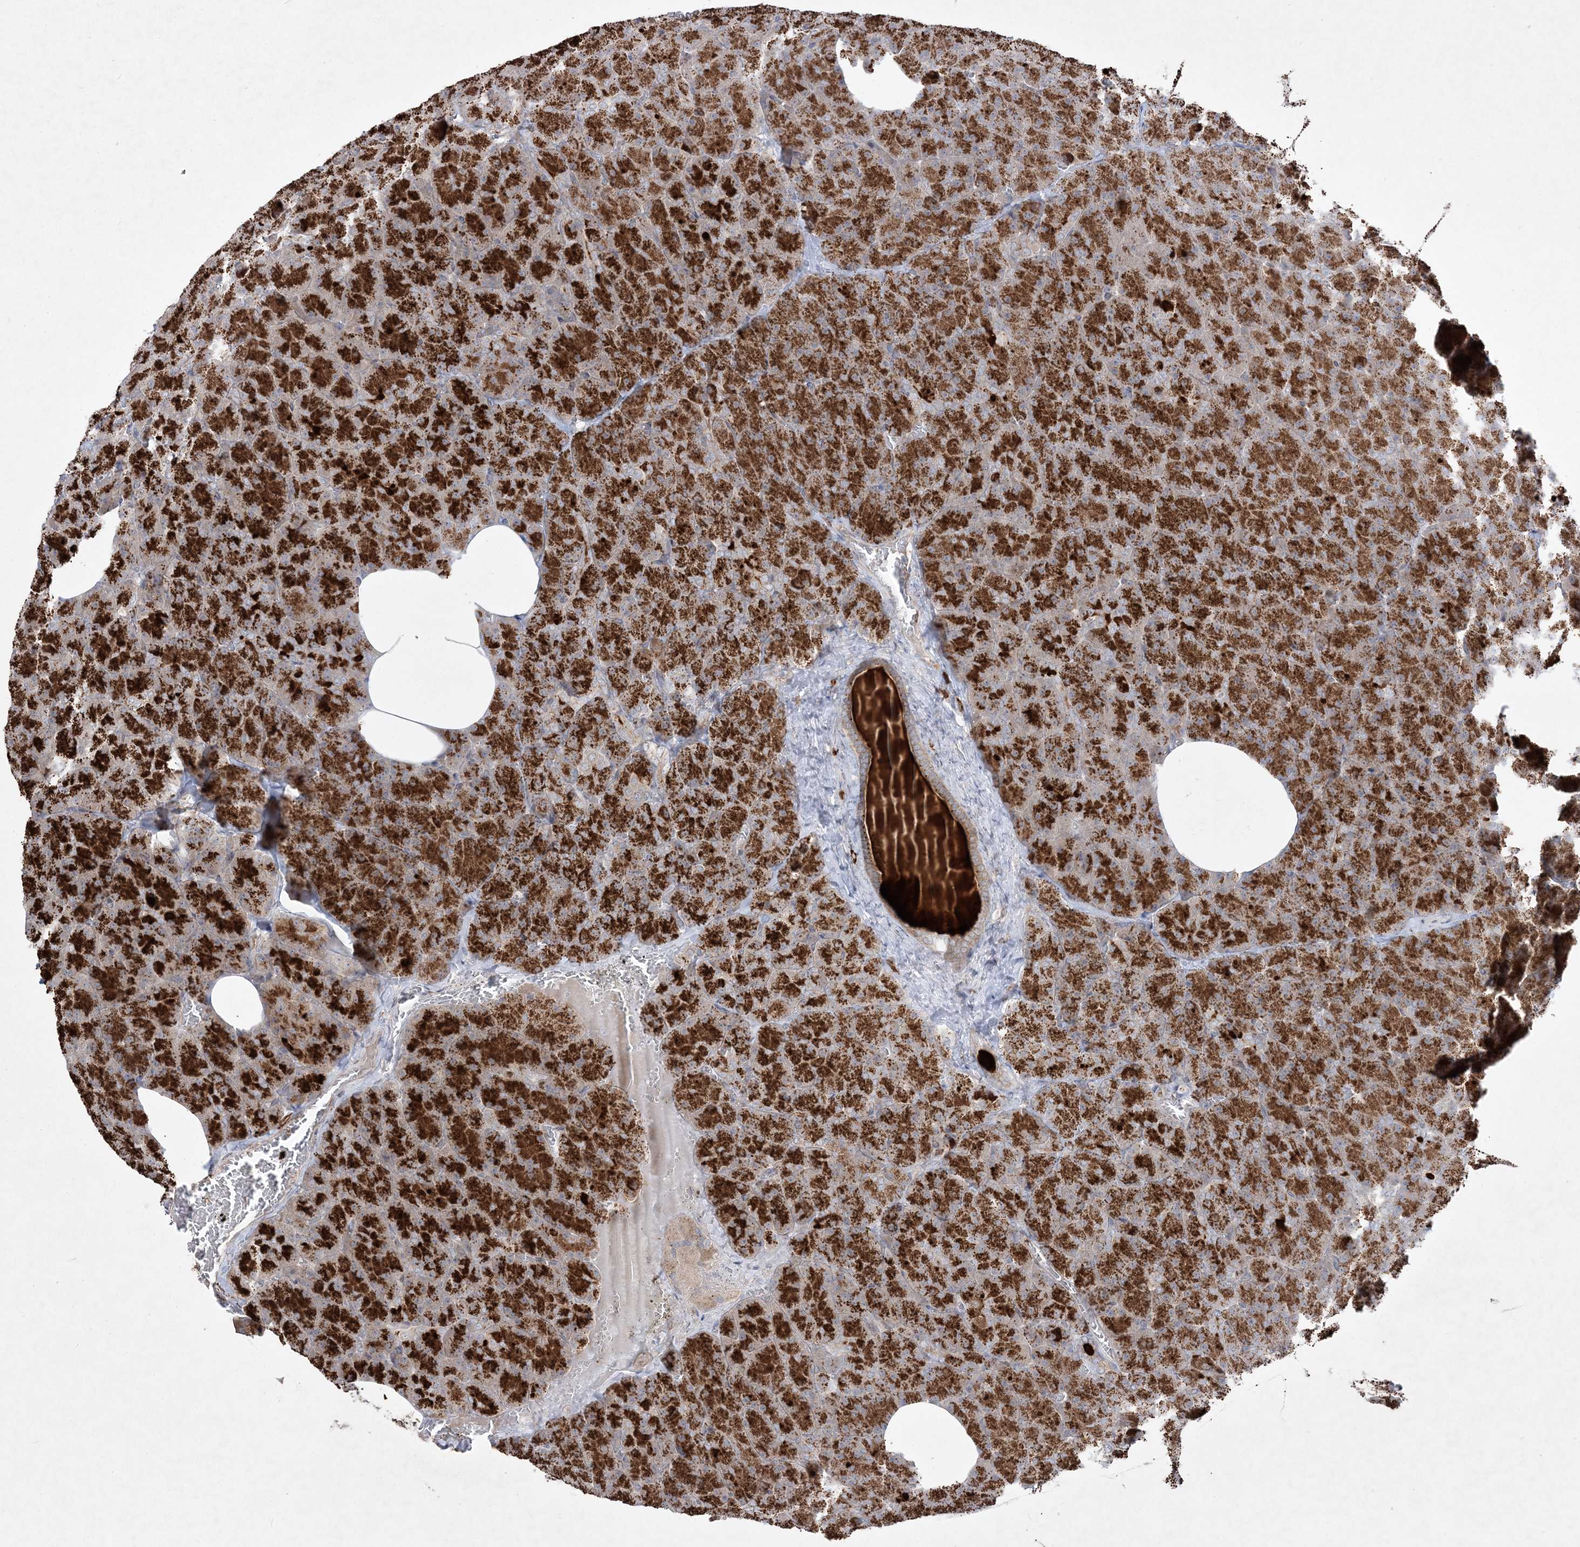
{"staining": {"intensity": "strong", "quantity": ">75%", "location": "cytoplasmic/membranous"}, "tissue": "pancreas", "cell_type": "Exocrine glandular cells", "image_type": "normal", "snomed": [{"axis": "morphology", "description": "Normal tissue, NOS"}, {"axis": "morphology", "description": "Carcinoid, malignant, NOS"}, {"axis": "topography", "description": "Pancreas"}], "caption": "Immunohistochemistry of benign human pancreas reveals high levels of strong cytoplasmic/membranous positivity in approximately >75% of exocrine glandular cells. (Stains: DAB (3,3'-diaminobenzidine) in brown, nuclei in blue, Microscopy: brightfield microscopy at high magnification).", "gene": "CLNK", "patient": {"sex": "female", "age": 35}}